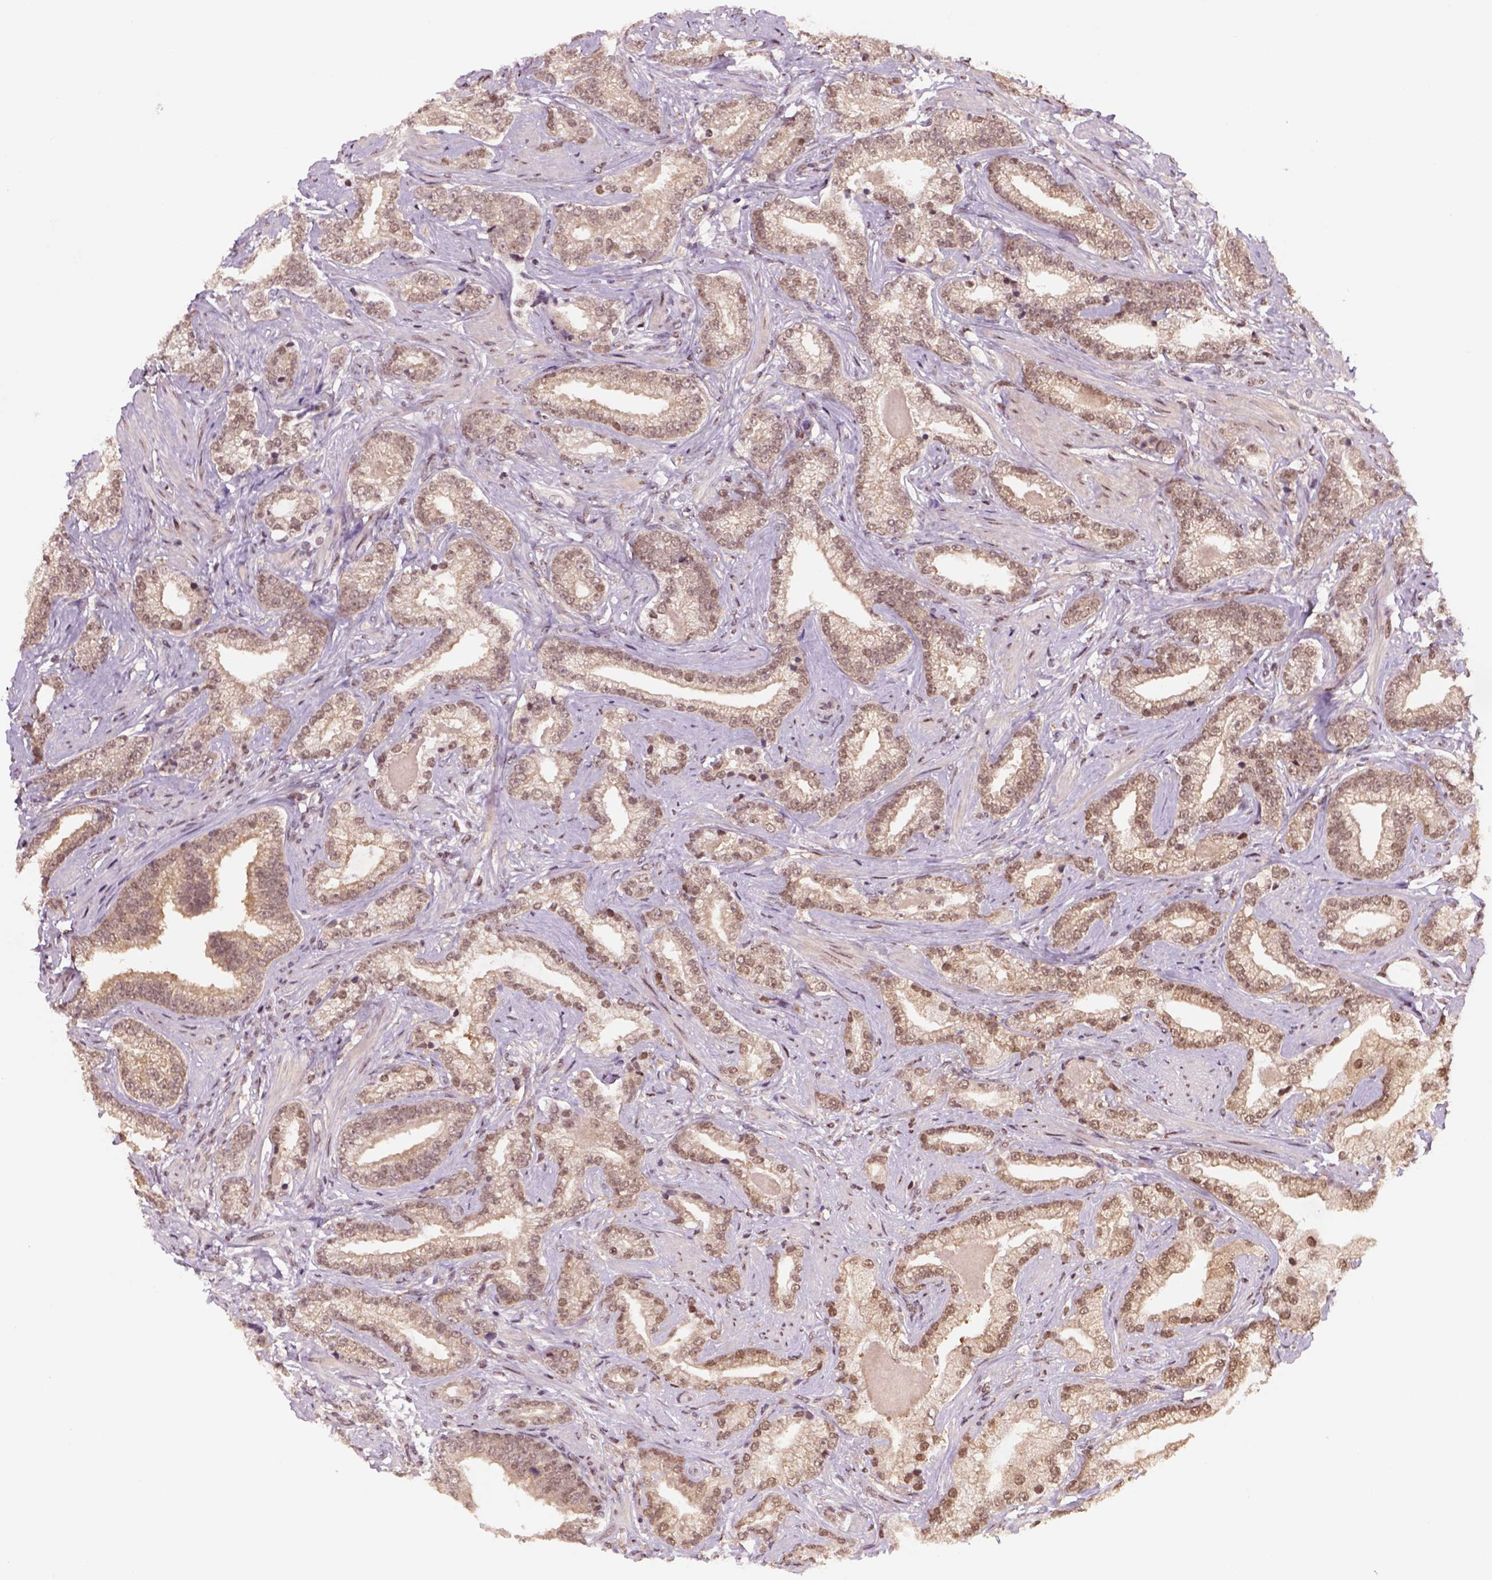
{"staining": {"intensity": "weak", "quantity": ">75%", "location": "cytoplasmic/membranous,nuclear"}, "tissue": "prostate cancer", "cell_type": "Tumor cells", "image_type": "cancer", "snomed": [{"axis": "morphology", "description": "Adenocarcinoma, Low grade"}, {"axis": "topography", "description": "Prostate"}], "caption": "There is low levels of weak cytoplasmic/membranous and nuclear staining in tumor cells of prostate cancer (adenocarcinoma (low-grade)), as demonstrated by immunohistochemical staining (brown color).", "gene": "GOT1", "patient": {"sex": "male", "age": 61}}